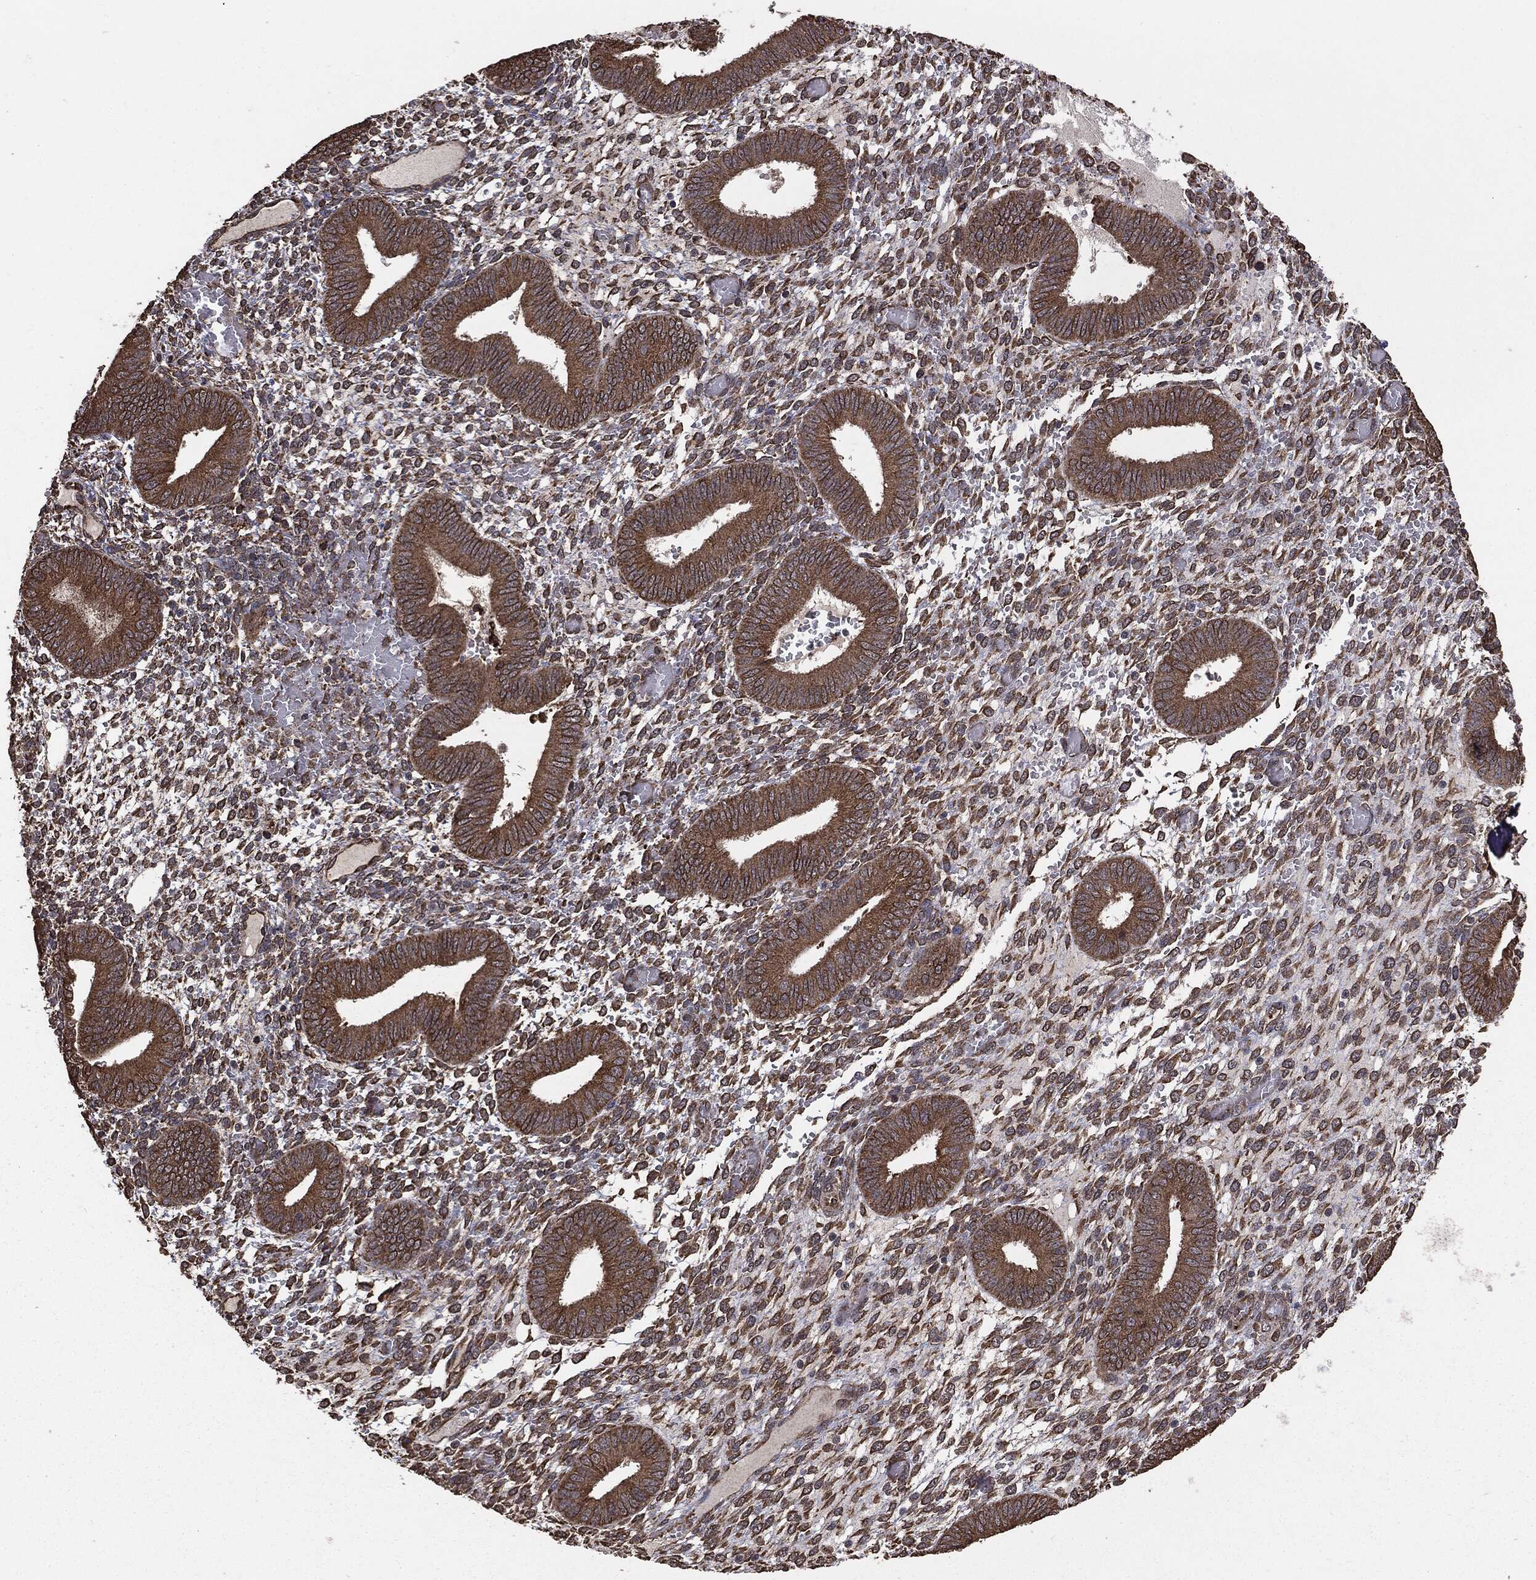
{"staining": {"intensity": "moderate", "quantity": "25%-75%", "location": "cytoplasmic/membranous"}, "tissue": "endometrium", "cell_type": "Cells in endometrial stroma", "image_type": "normal", "snomed": [{"axis": "morphology", "description": "Normal tissue, NOS"}, {"axis": "topography", "description": "Endometrium"}], "caption": "Endometrium stained with DAB IHC reveals medium levels of moderate cytoplasmic/membranous expression in approximately 25%-75% of cells in endometrial stroma. The staining was performed using DAB (3,3'-diaminobenzidine), with brown indicating positive protein expression. Nuclei are stained blue with hematoxylin.", "gene": "MTOR", "patient": {"sex": "female", "age": 42}}